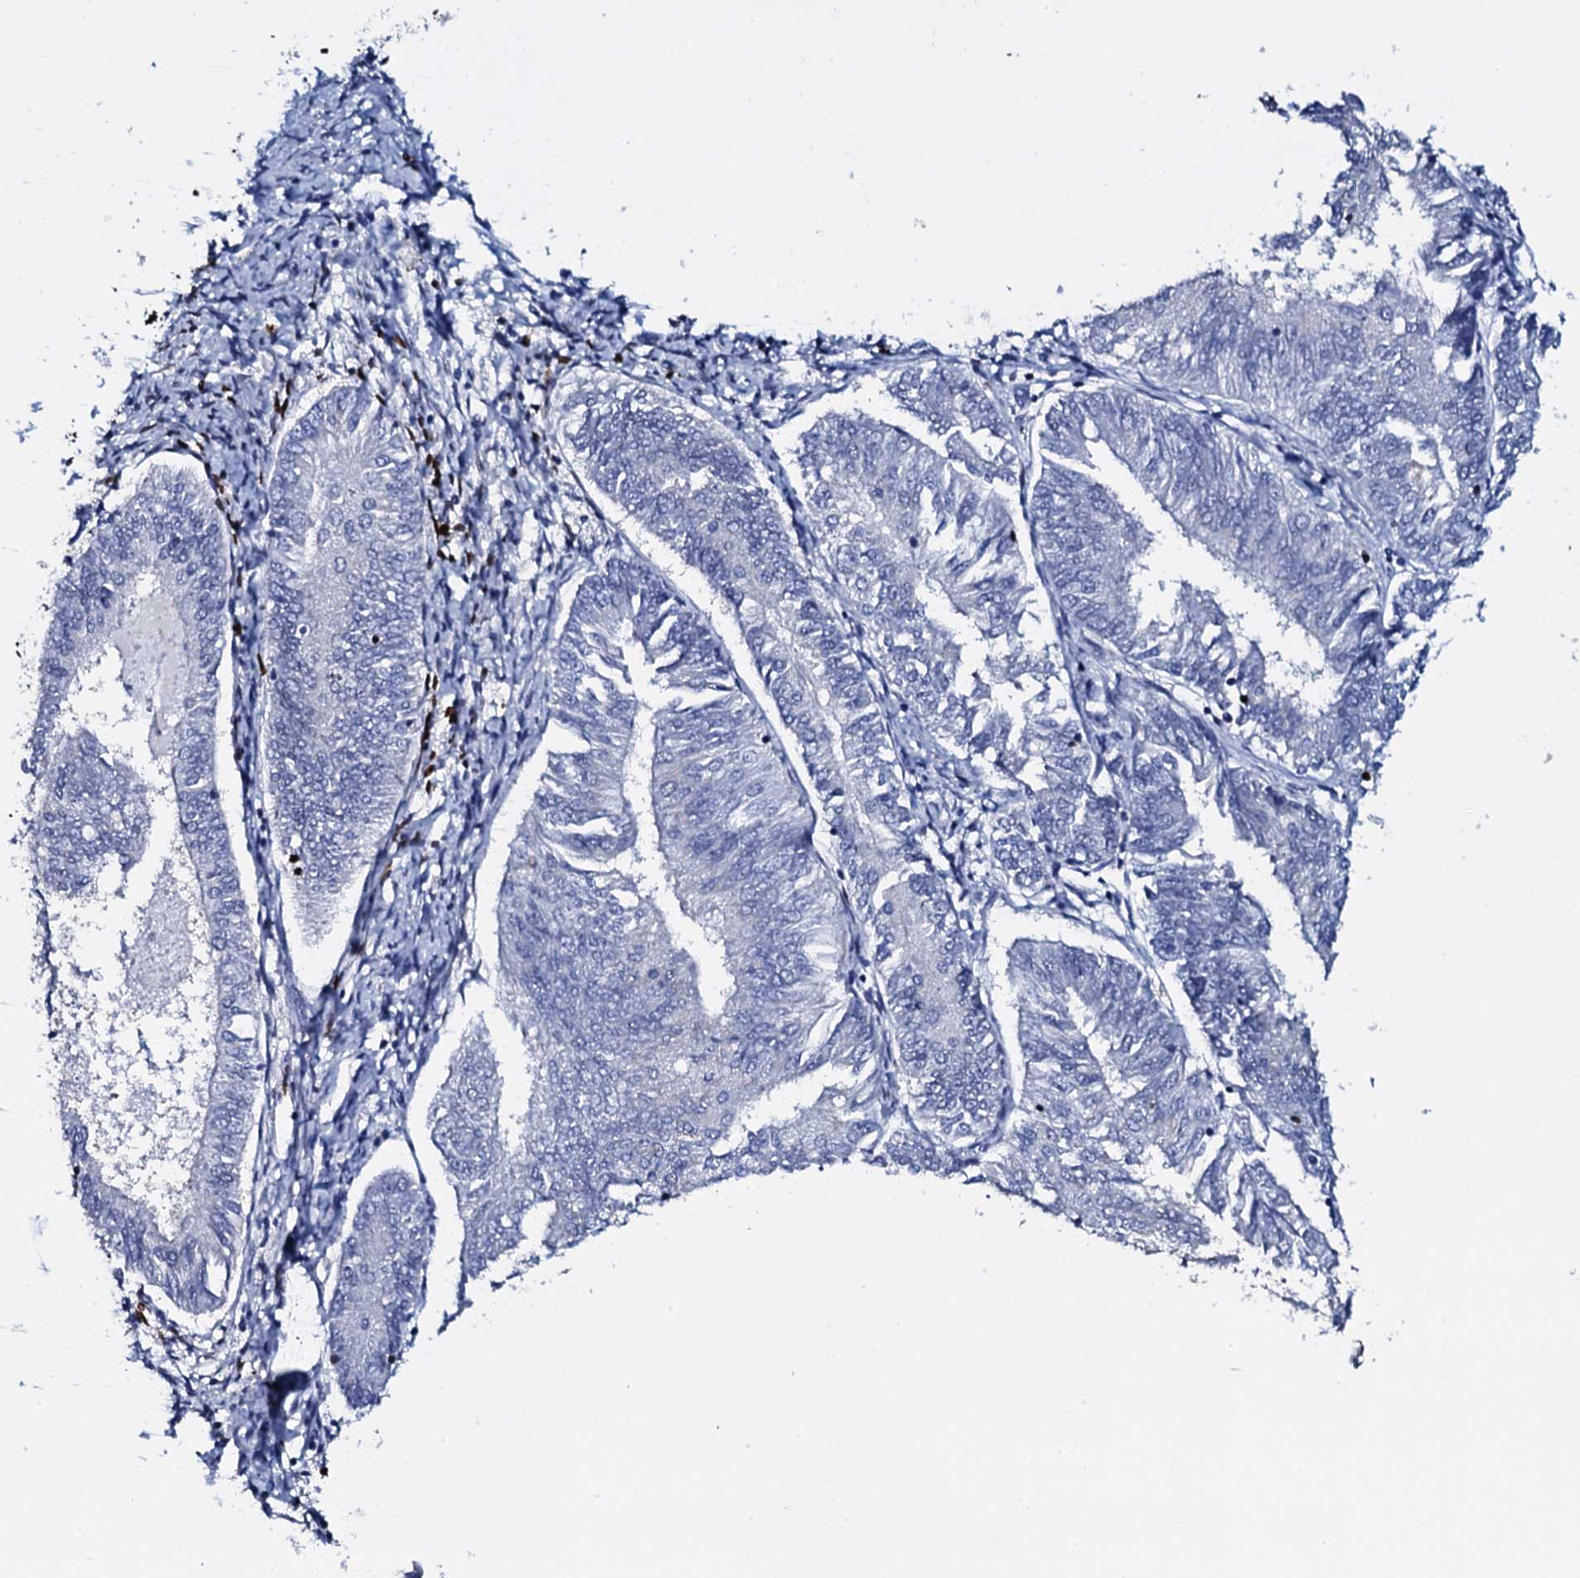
{"staining": {"intensity": "negative", "quantity": "none", "location": "none"}, "tissue": "endometrial cancer", "cell_type": "Tumor cells", "image_type": "cancer", "snomed": [{"axis": "morphology", "description": "Adenocarcinoma, NOS"}, {"axis": "topography", "description": "Endometrium"}], "caption": "Tumor cells show no significant staining in adenocarcinoma (endometrial).", "gene": "NPM2", "patient": {"sex": "female", "age": 58}}